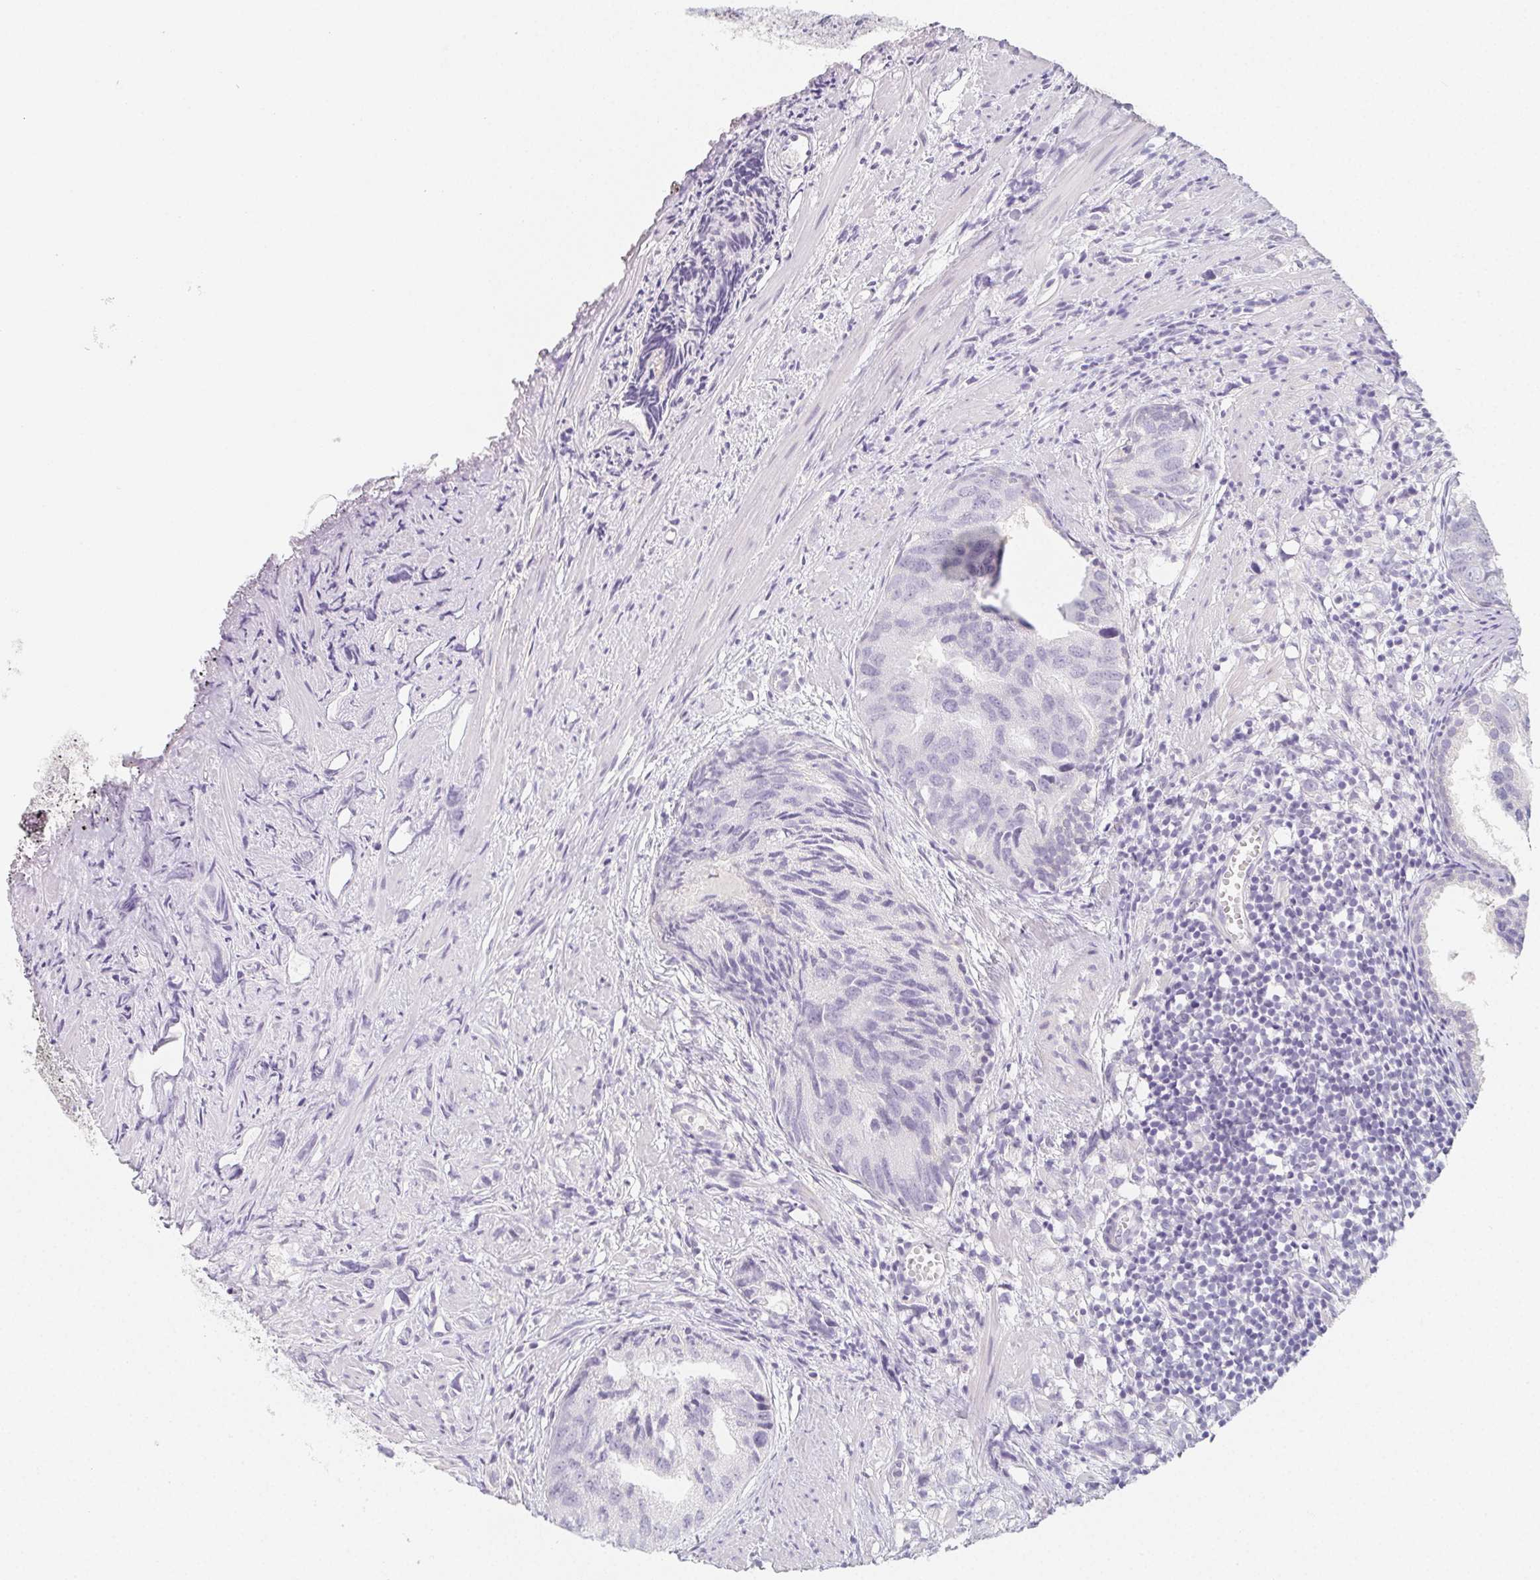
{"staining": {"intensity": "negative", "quantity": "none", "location": "none"}, "tissue": "prostate cancer", "cell_type": "Tumor cells", "image_type": "cancer", "snomed": [{"axis": "morphology", "description": "Adenocarcinoma, High grade"}, {"axis": "topography", "description": "Prostate"}], "caption": "Immunohistochemical staining of human prostate cancer exhibits no significant expression in tumor cells.", "gene": "GLIPR1L1", "patient": {"sex": "male", "age": 58}}